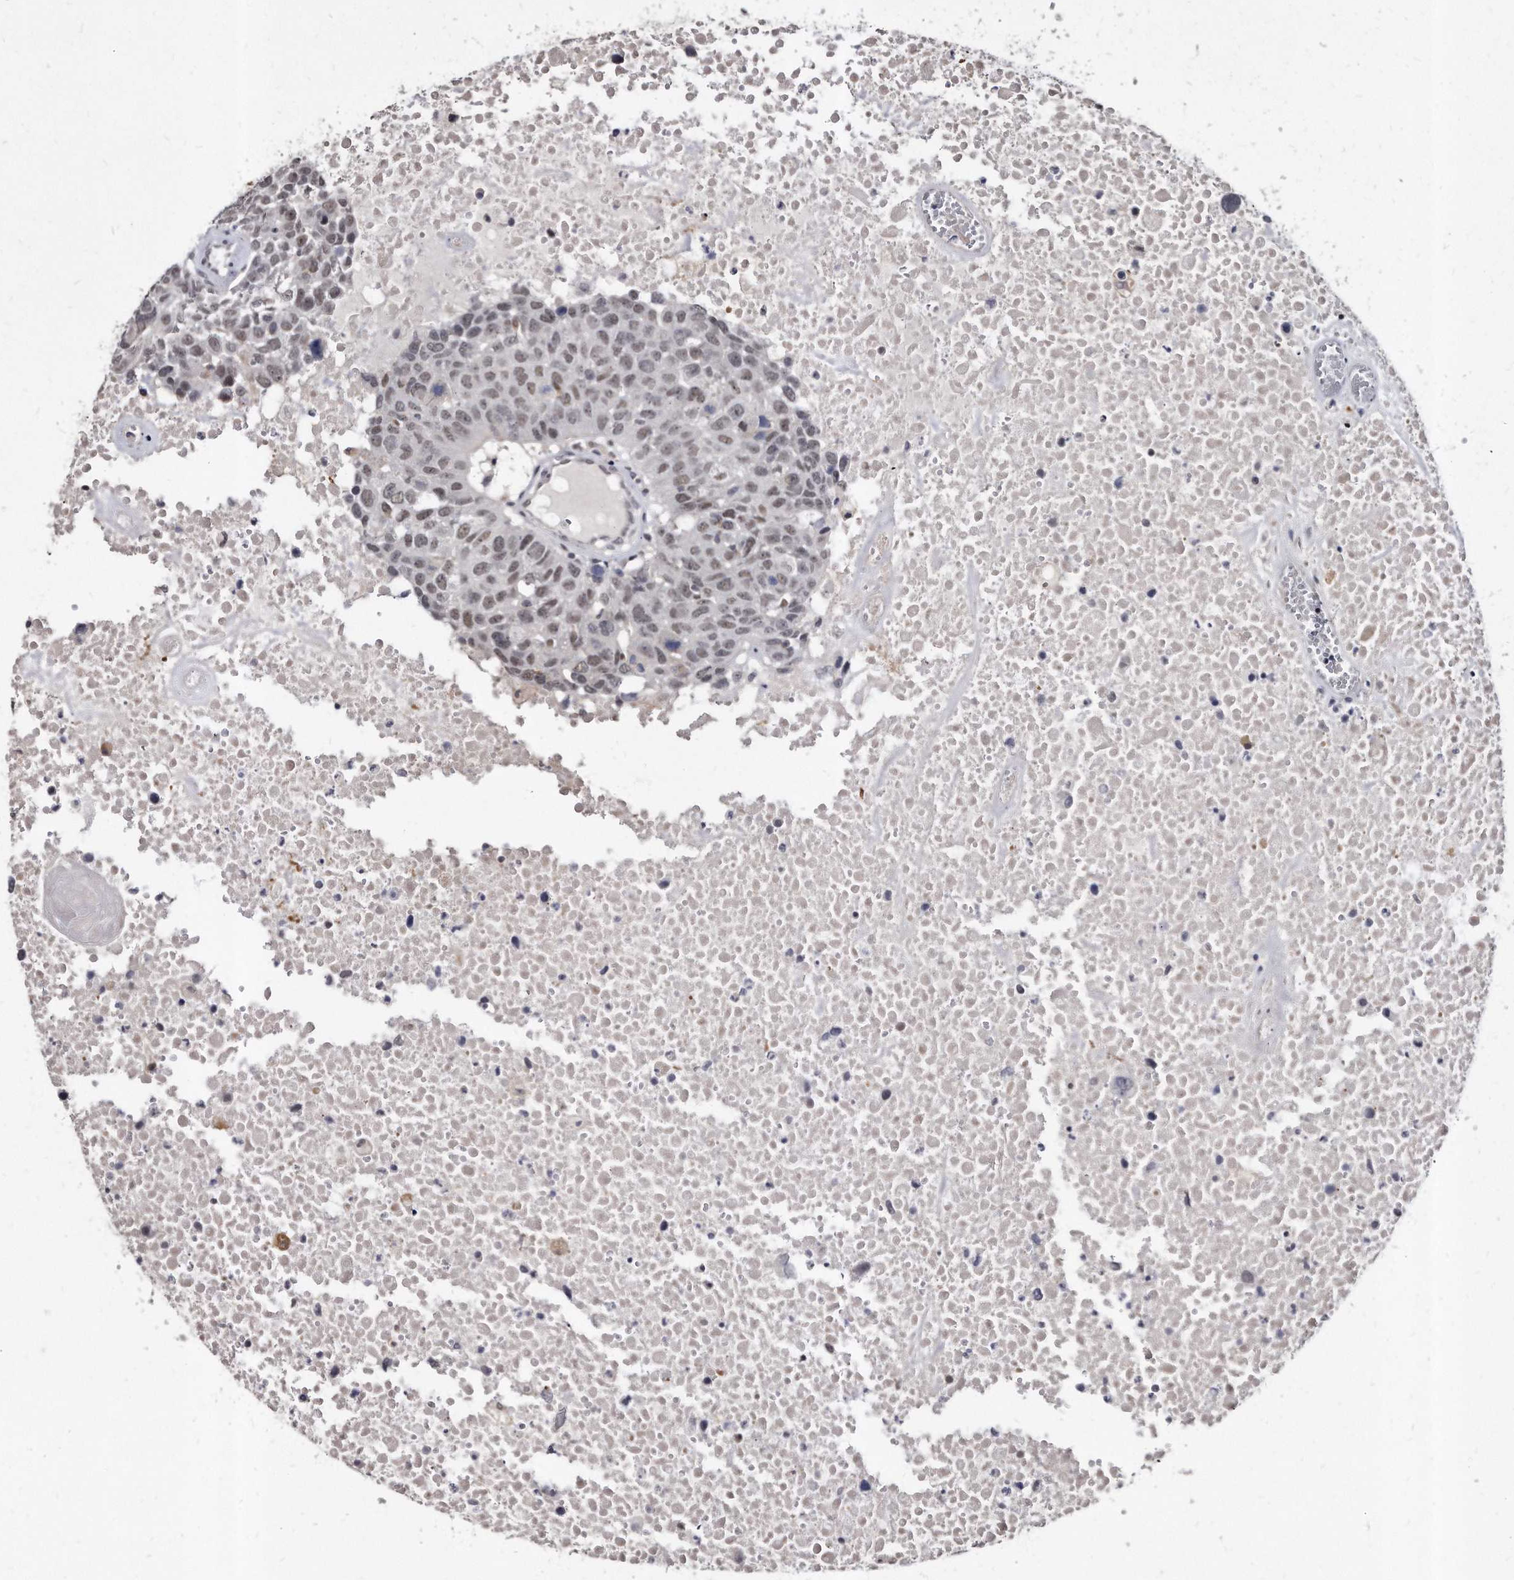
{"staining": {"intensity": "weak", "quantity": ">75%", "location": "nuclear"}, "tissue": "head and neck cancer", "cell_type": "Tumor cells", "image_type": "cancer", "snomed": [{"axis": "morphology", "description": "Squamous cell carcinoma, NOS"}, {"axis": "topography", "description": "Head-Neck"}], "caption": "A high-resolution histopathology image shows immunohistochemistry staining of head and neck cancer (squamous cell carcinoma), which demonstrates weak nuclear staining in approximately >75% of tumor cells. The staining is performed using DAB (3,3'-diaminobenzidine) brown chromogen to label protein expression. The nuclei are counter-stained blue using hematoxylin.", "gene": "KLHDC3", "patient": {"sex": "male", "age": 66}}